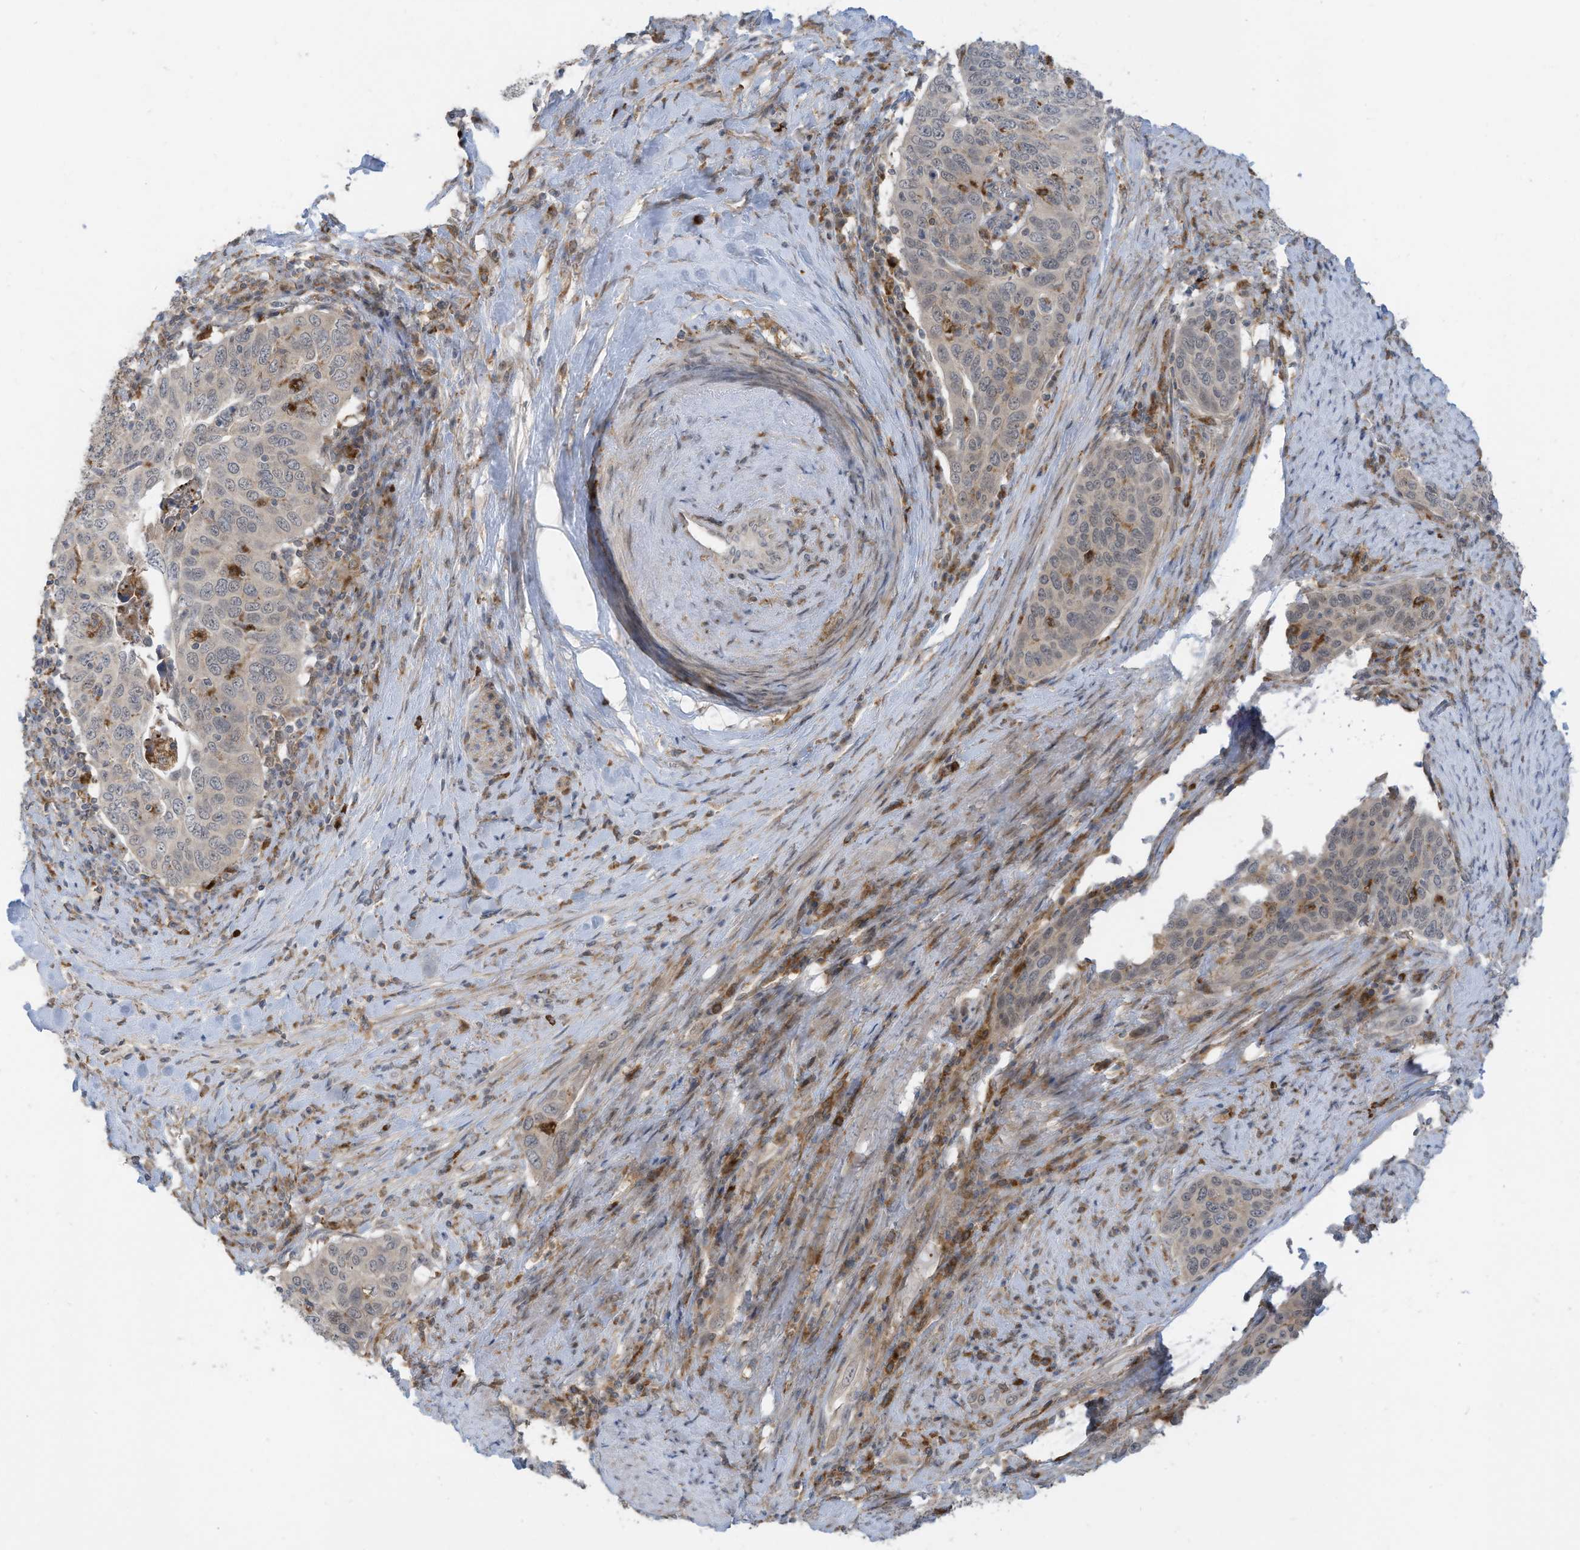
{"staining": {"intensity": "weak", "quantity": "<25%", "location": "cytoplasmic/membranous"}, "tissue": "cervical cancer", "cell_type": "Tumor cells", "image_type": "cancer", "snomed": [{"axis": "morphology", "description": "Squamous cell carcinoma, NOS"}, {"axis": "topography", "description": "Cervix"}], "caption": "This micrograph is of squamous cell carcinoma (cervical) stained with immunohistochemistry (IHC) to label a protein in brown with the nuclei are counter-stained blue. There is no expression in tumor cells. (IHC, brightfield microscopy, high magnification).", "gene": "DZIP3", "patient": {"sex": "female", "age": 60}}